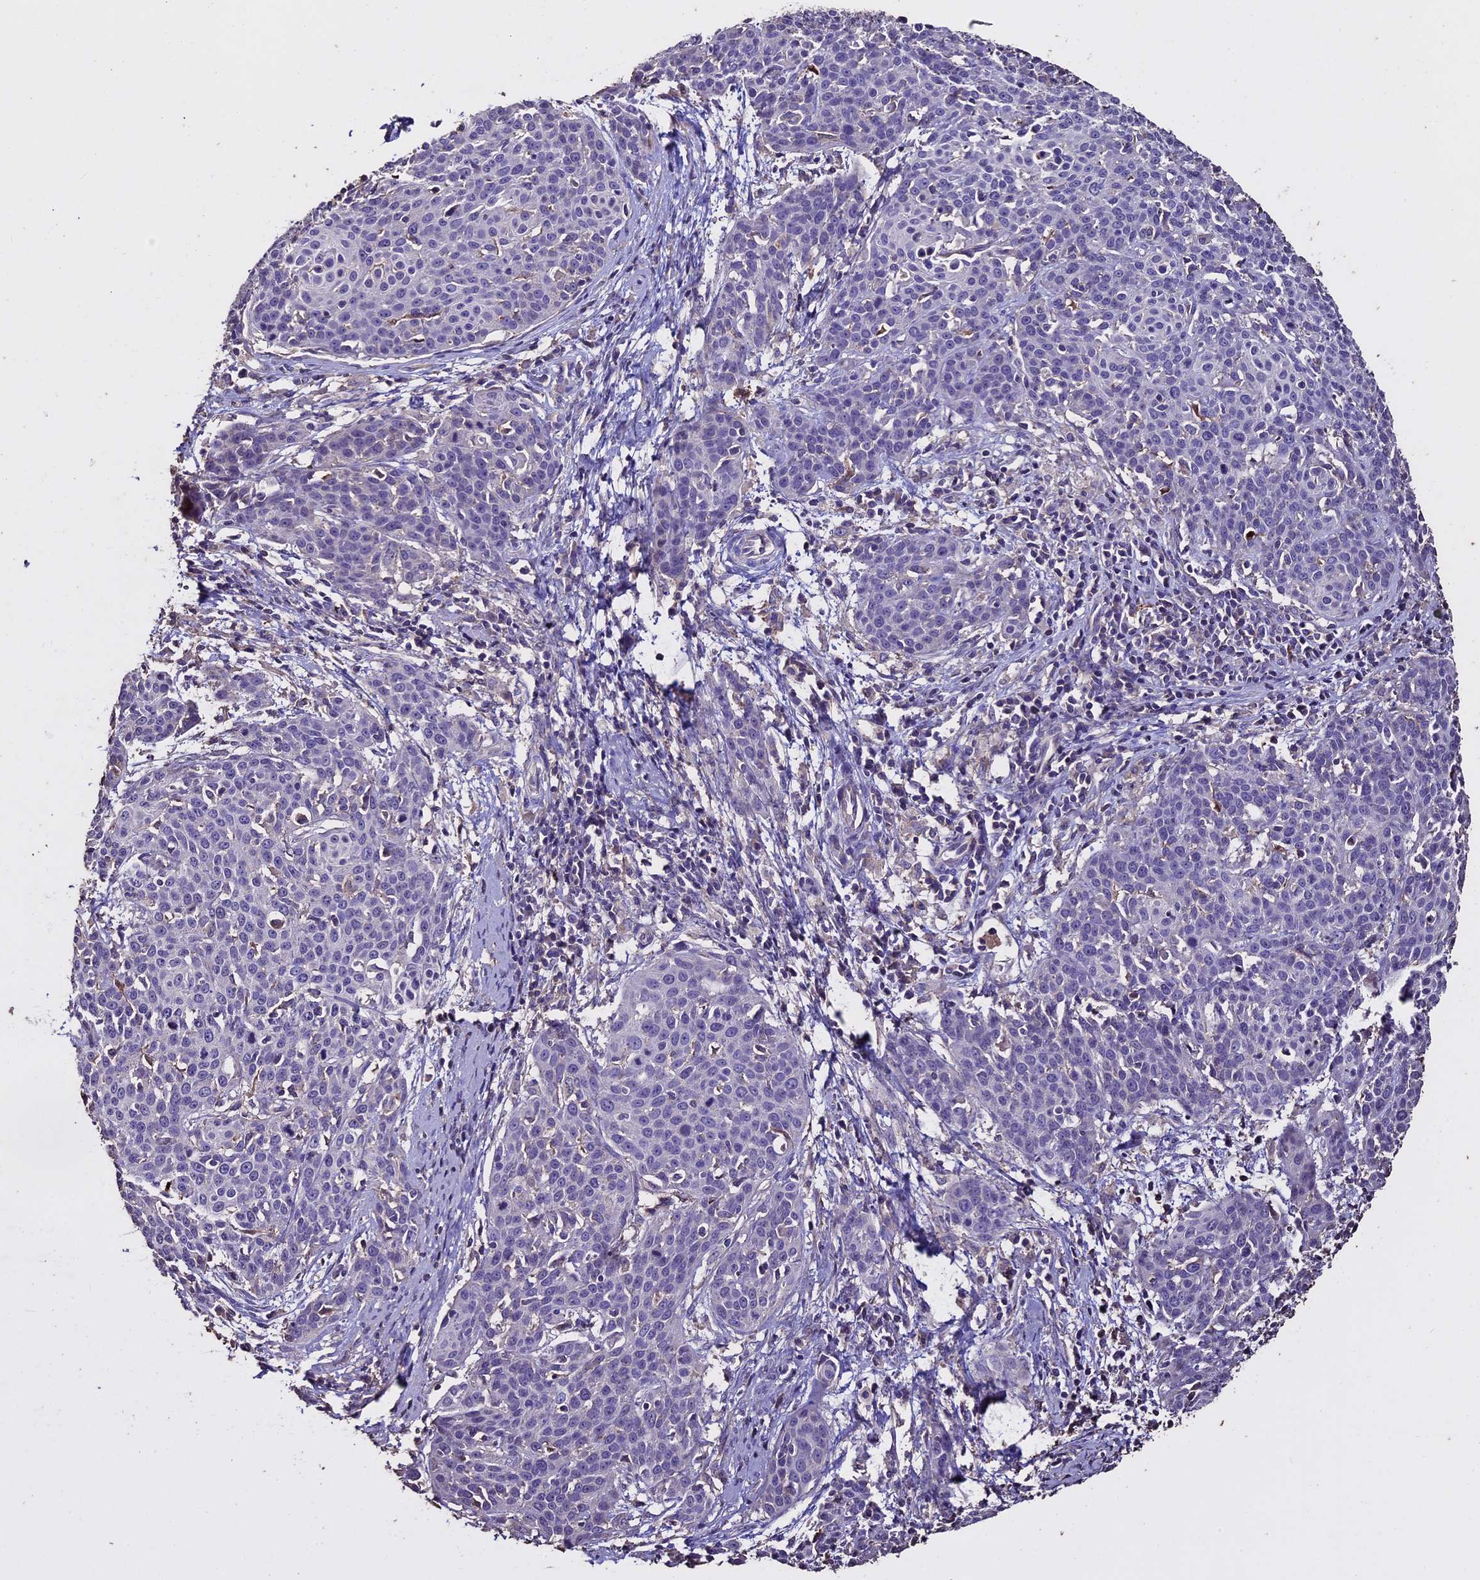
{"staining": {"intensity": "negative", "quantity": "none", "location": "none"}, "tissue": "cervical cancer", "cell_type": "Tumor cells", "image_type": "cancer", "snomed": [{"axis": "morphology", "description": "Squamous cell carcinoma, NOS"}, {"axis": "topography", "description": "Cervix"}], "caption": "An immunohistochemistry (IHC) micrograph of cervical cancer (squamous cell carcinoma) is shown. There is no staining in tumor cells of cervical cancer (squamous cell carcinoma).", "gene": "USB1", "patient": {"sex": "female", "age": 38}}